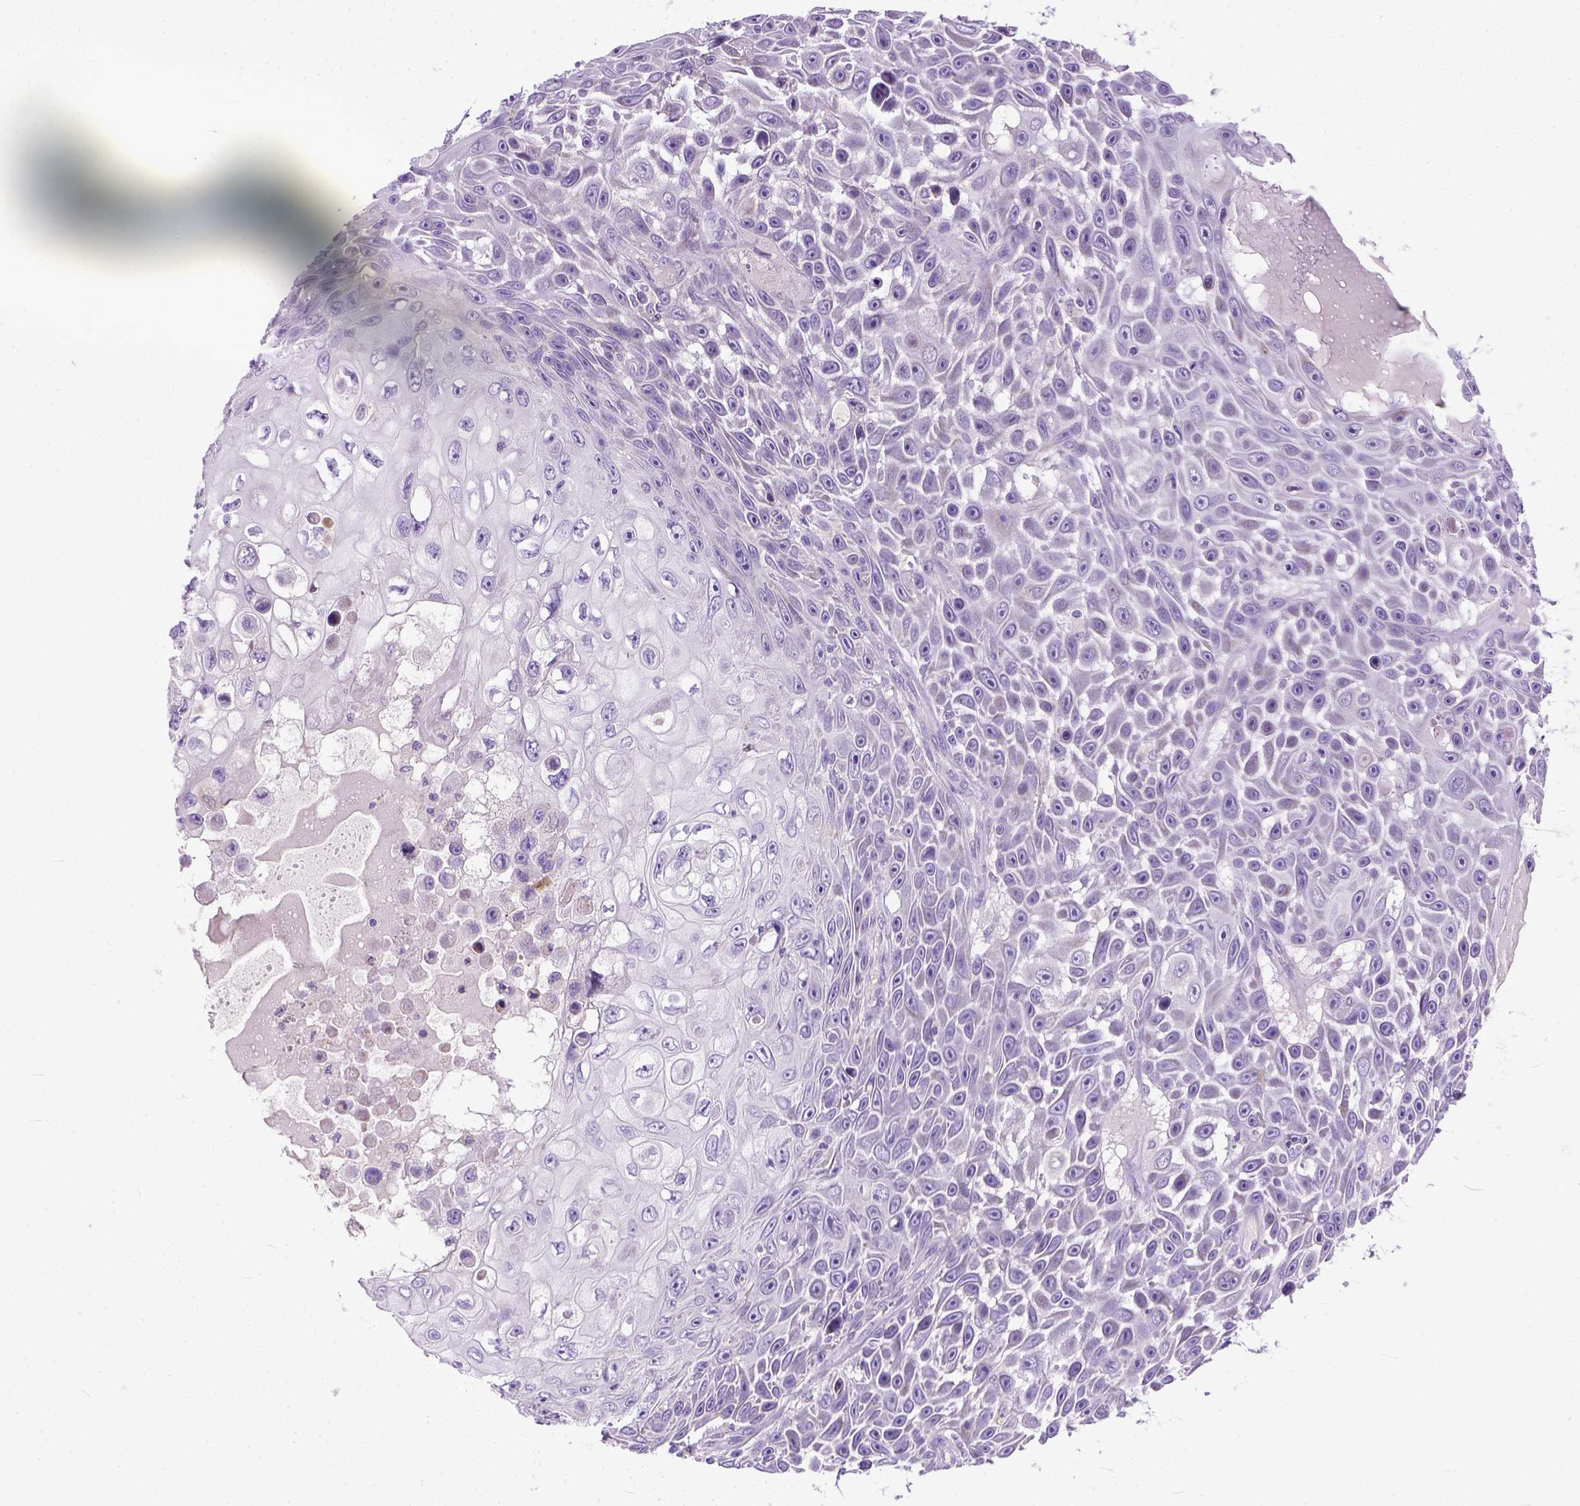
{"staining": {"intensity": "negative", "quantity": "none", "location": "none"}, "tissue": "skin cancer", "cell_type": "Tumor cells", "image_type": "cancer", "snomed": [{"axis": "morphology", "description": "Squamous cell carcinoma, NOS"}, {"axis": "topography", "description": "Skin"}], "caption": "High power microscopy histopathology image of an IHC histopathology image of skin cancer (squamous cell carcinoma), revealing no significant expression in tumor cells.", "gene": "PLK5", "patient": {"sex": "male", "age": 82}}